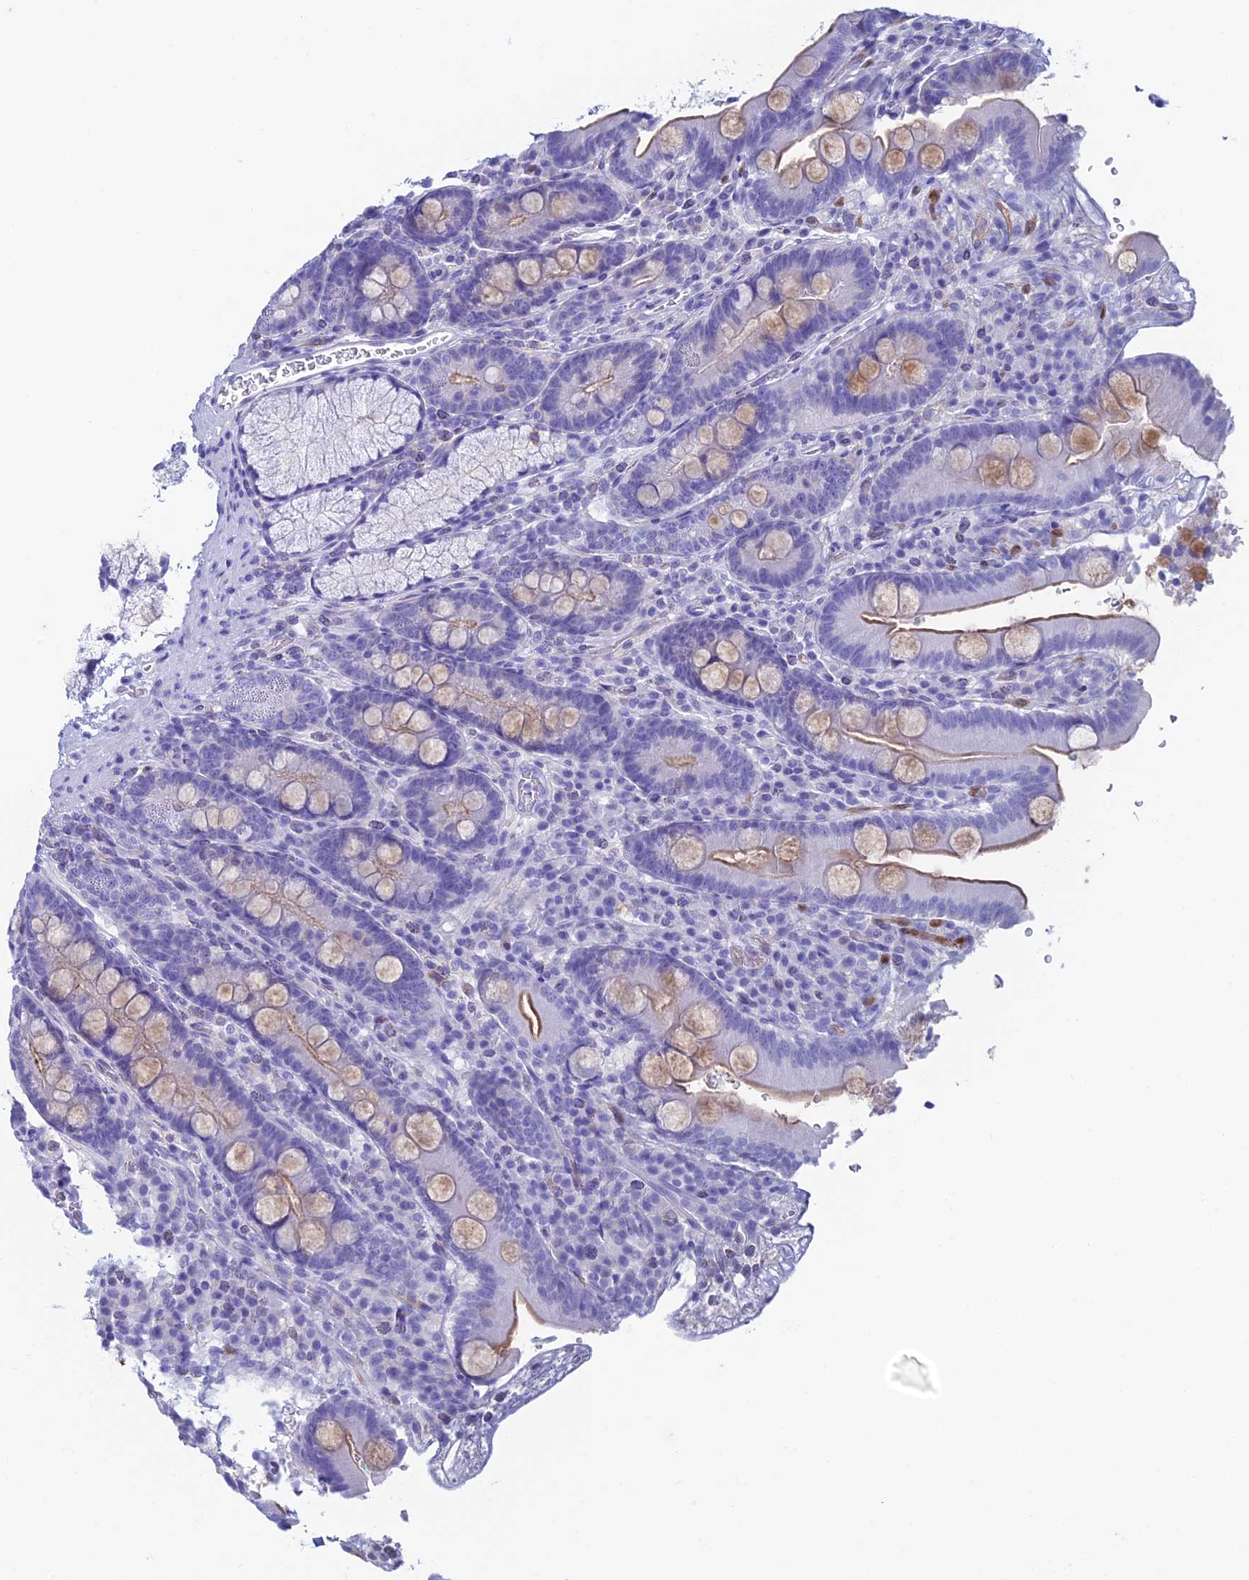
{"staining": {"intensity": "moderate", "quantity": "25%-75%", "location": "cytoplasmic/membranous"}, "tissue": "duodenum", "cell_type": "Glandular cells", "image_type": "normal", "snomed": [{"axis": "morphology", "description": "Normal tissue, NOS"}, {"axis": "topography", "description": "Duodenum"}], "caption": "Immunohistochemical staining of benign human duodenum demonstrates medium levels of moderate cytoplasmic/membranous positivity in about 25%-75% of glandular cells. (DAB IHC, brown staining for protein, blue staining for nuclei).", "gene": "KCNK17", "patient": {"sex": "male", "age": 35}}